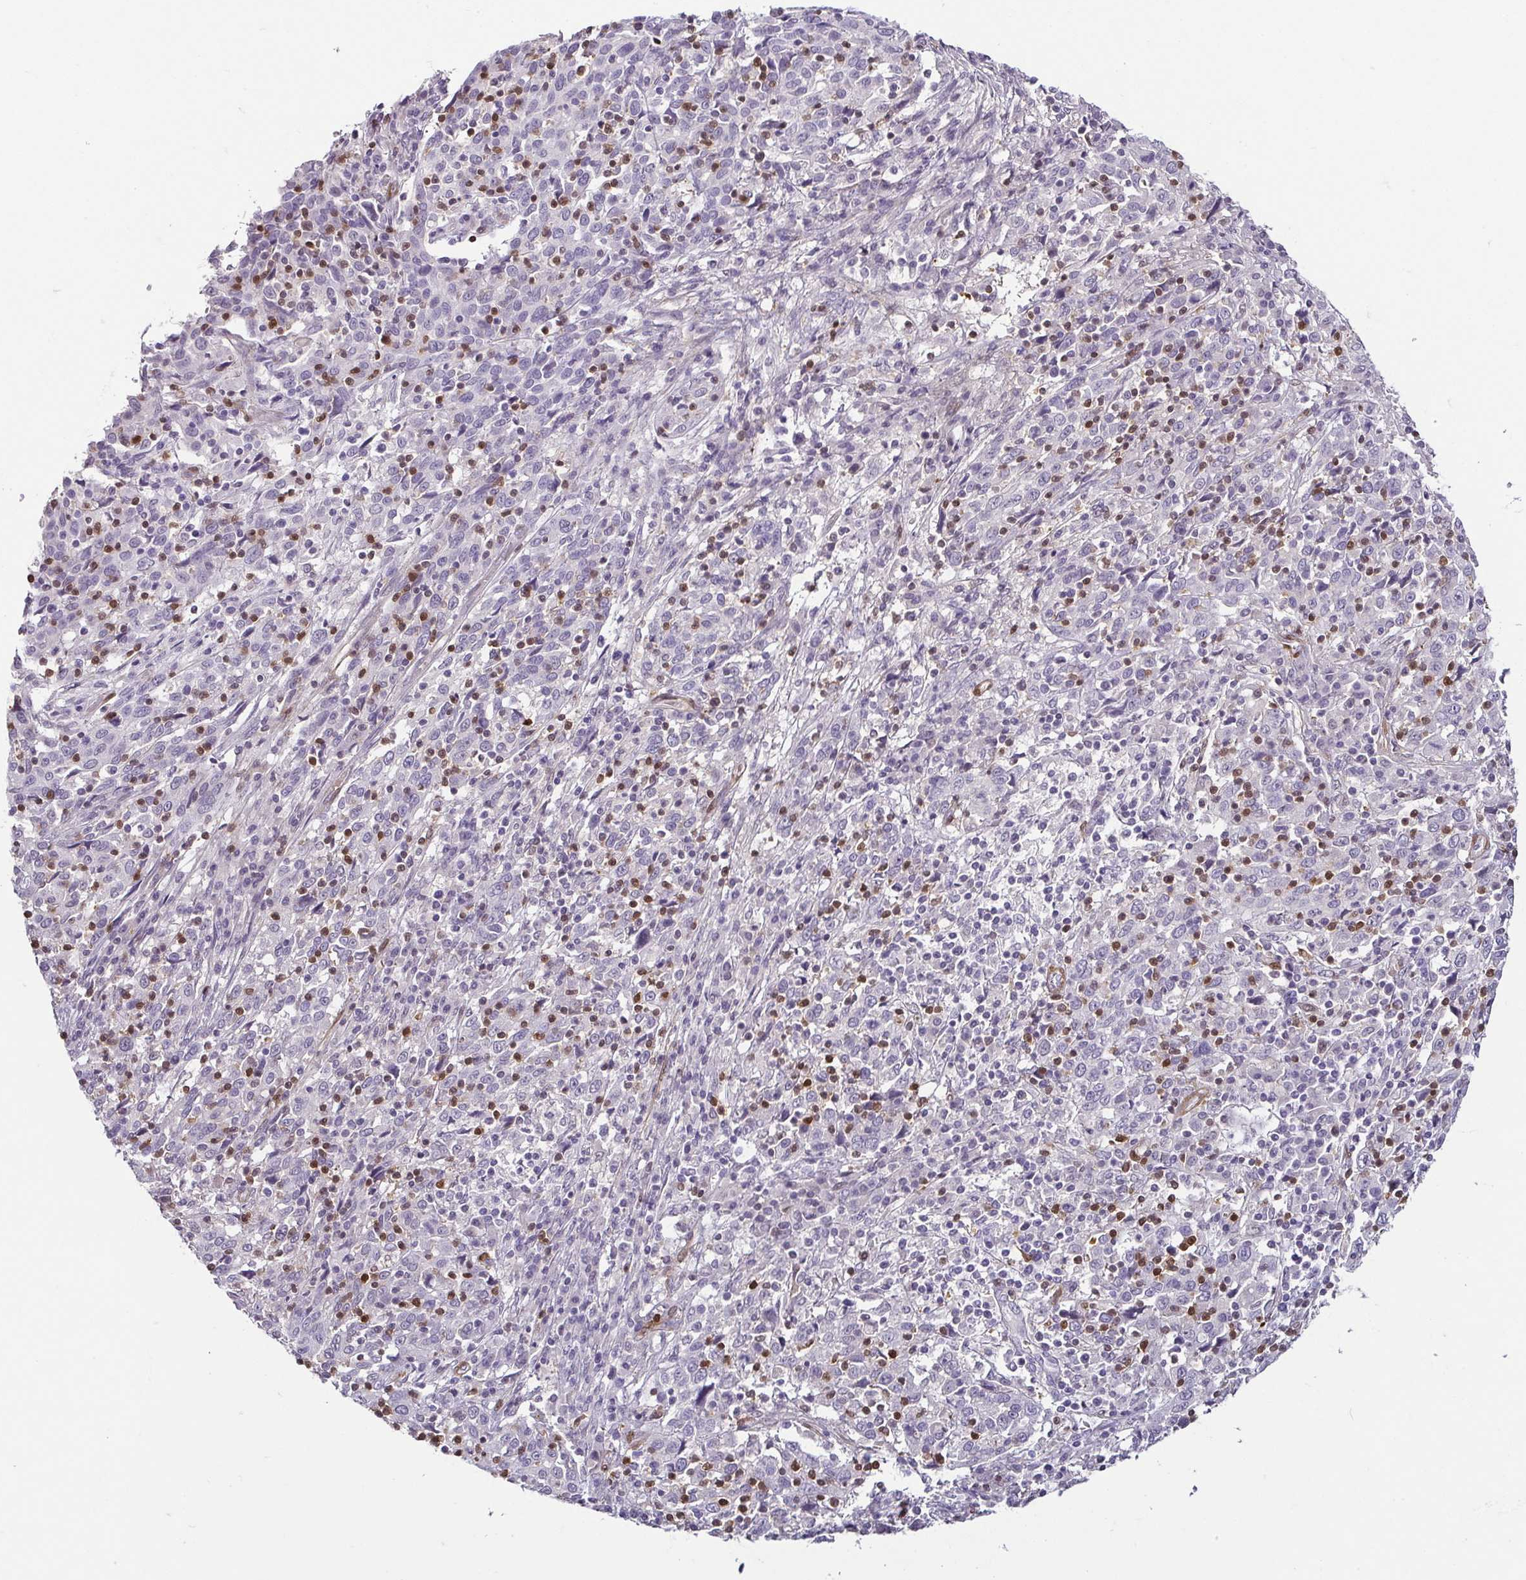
{"staining": {"intensity": "negative", "quantity": "none", "location": "none"}, "tissue": "cervical cancer", "cell_type": "Tumor cells", "image_type": "cancer", "snomed": [{"axis": "morphology", "description": "Squamous cell carcinoma, NOS"}, {"axis": "topography", "description": "Cervix"}], "caption": "The immunohistochemistry photomicrograph has no significant staining in tumor cells of cervical squamous cell carcinoma tissue.", "gene": "HOPX", "patient": {"sex": "female", "age": 46}}